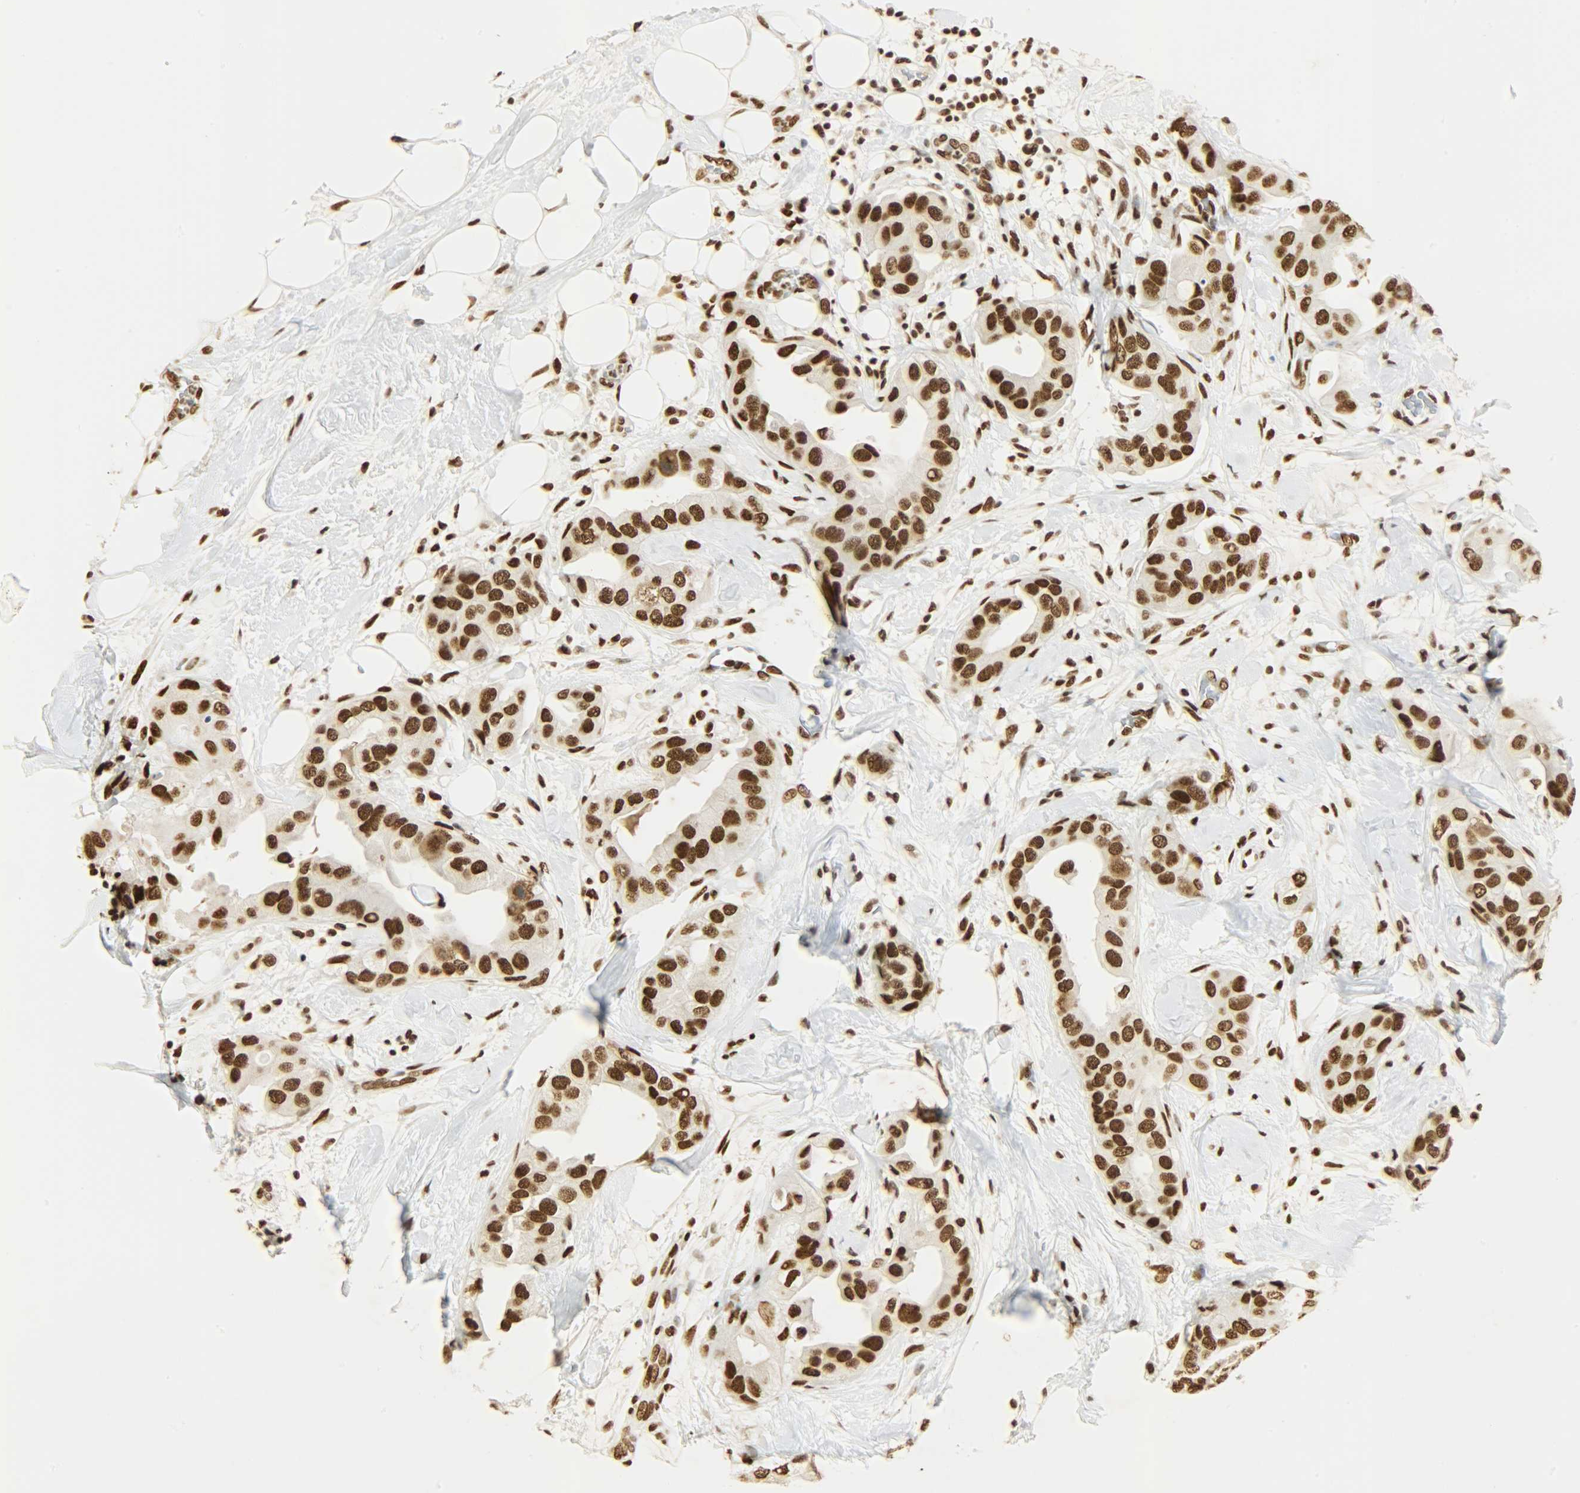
{"staining": {"intensity": "strong", "quantity": ">75%", "location": "nuclear"}, "tissue": "breast cancer", "cell_type": "Tumor cells", "image_type": "cancer", "snomed": [{"axis": "morphology", "description": "Duct carcinoma"}, {"axis": "topography", "description": "Breast"}], "caption": "This image shows immunohistochemistry (IHC) staining of human invasive ductal carcinoma (breast), with high strong nuclear positivity in approximately >75% of tumor cells.", "gene": "KHDRBS1", "patient": {"sex": "female", "age": 40}}